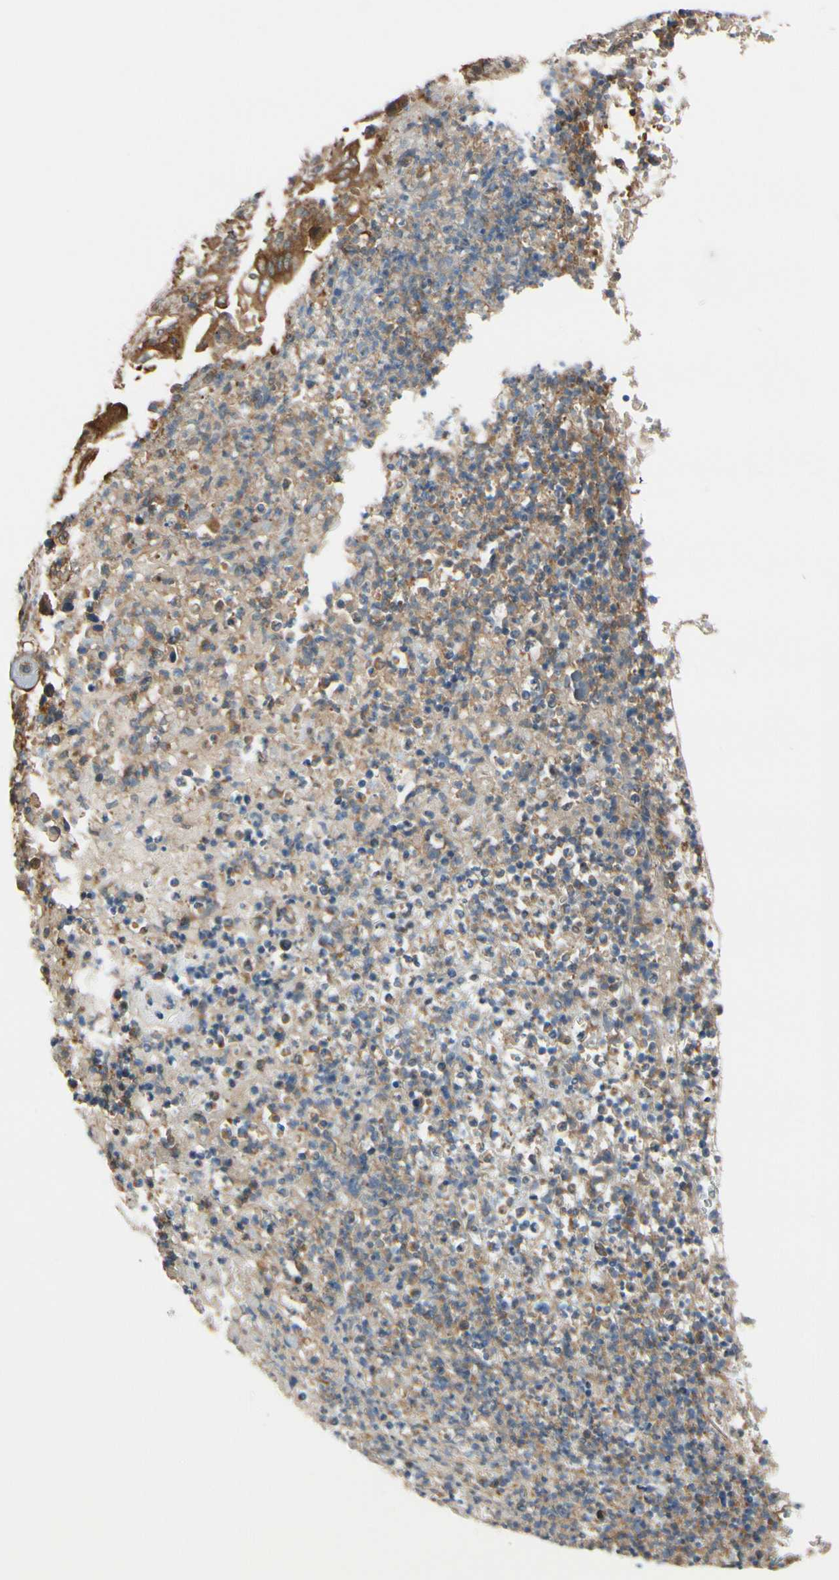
{"staining": {"intensity": "moderate", "quantity": ">75%", "location": "cytoplasmic/membranous"}, "tissue": "stomach cancer", "cell_type": "Tumor cells", "image_type": "cancer", "snomed": [{"axis": "morphology", "description": "Adenocarcinoma, NOS"}, {"axis": "topography", "description": "Stomach"}], "caption": "Stomach cancer (adenocarcinoma) tissue exhibits moderate cytoplasmic/membranous expression in about >75% of tumor cells (DAB (3,3'-diaminobenzidine) = brown stain, brightfield microscopy at high magnification).", "gene": "EPS15", "patient": {"sex": "female", "age": 73}}